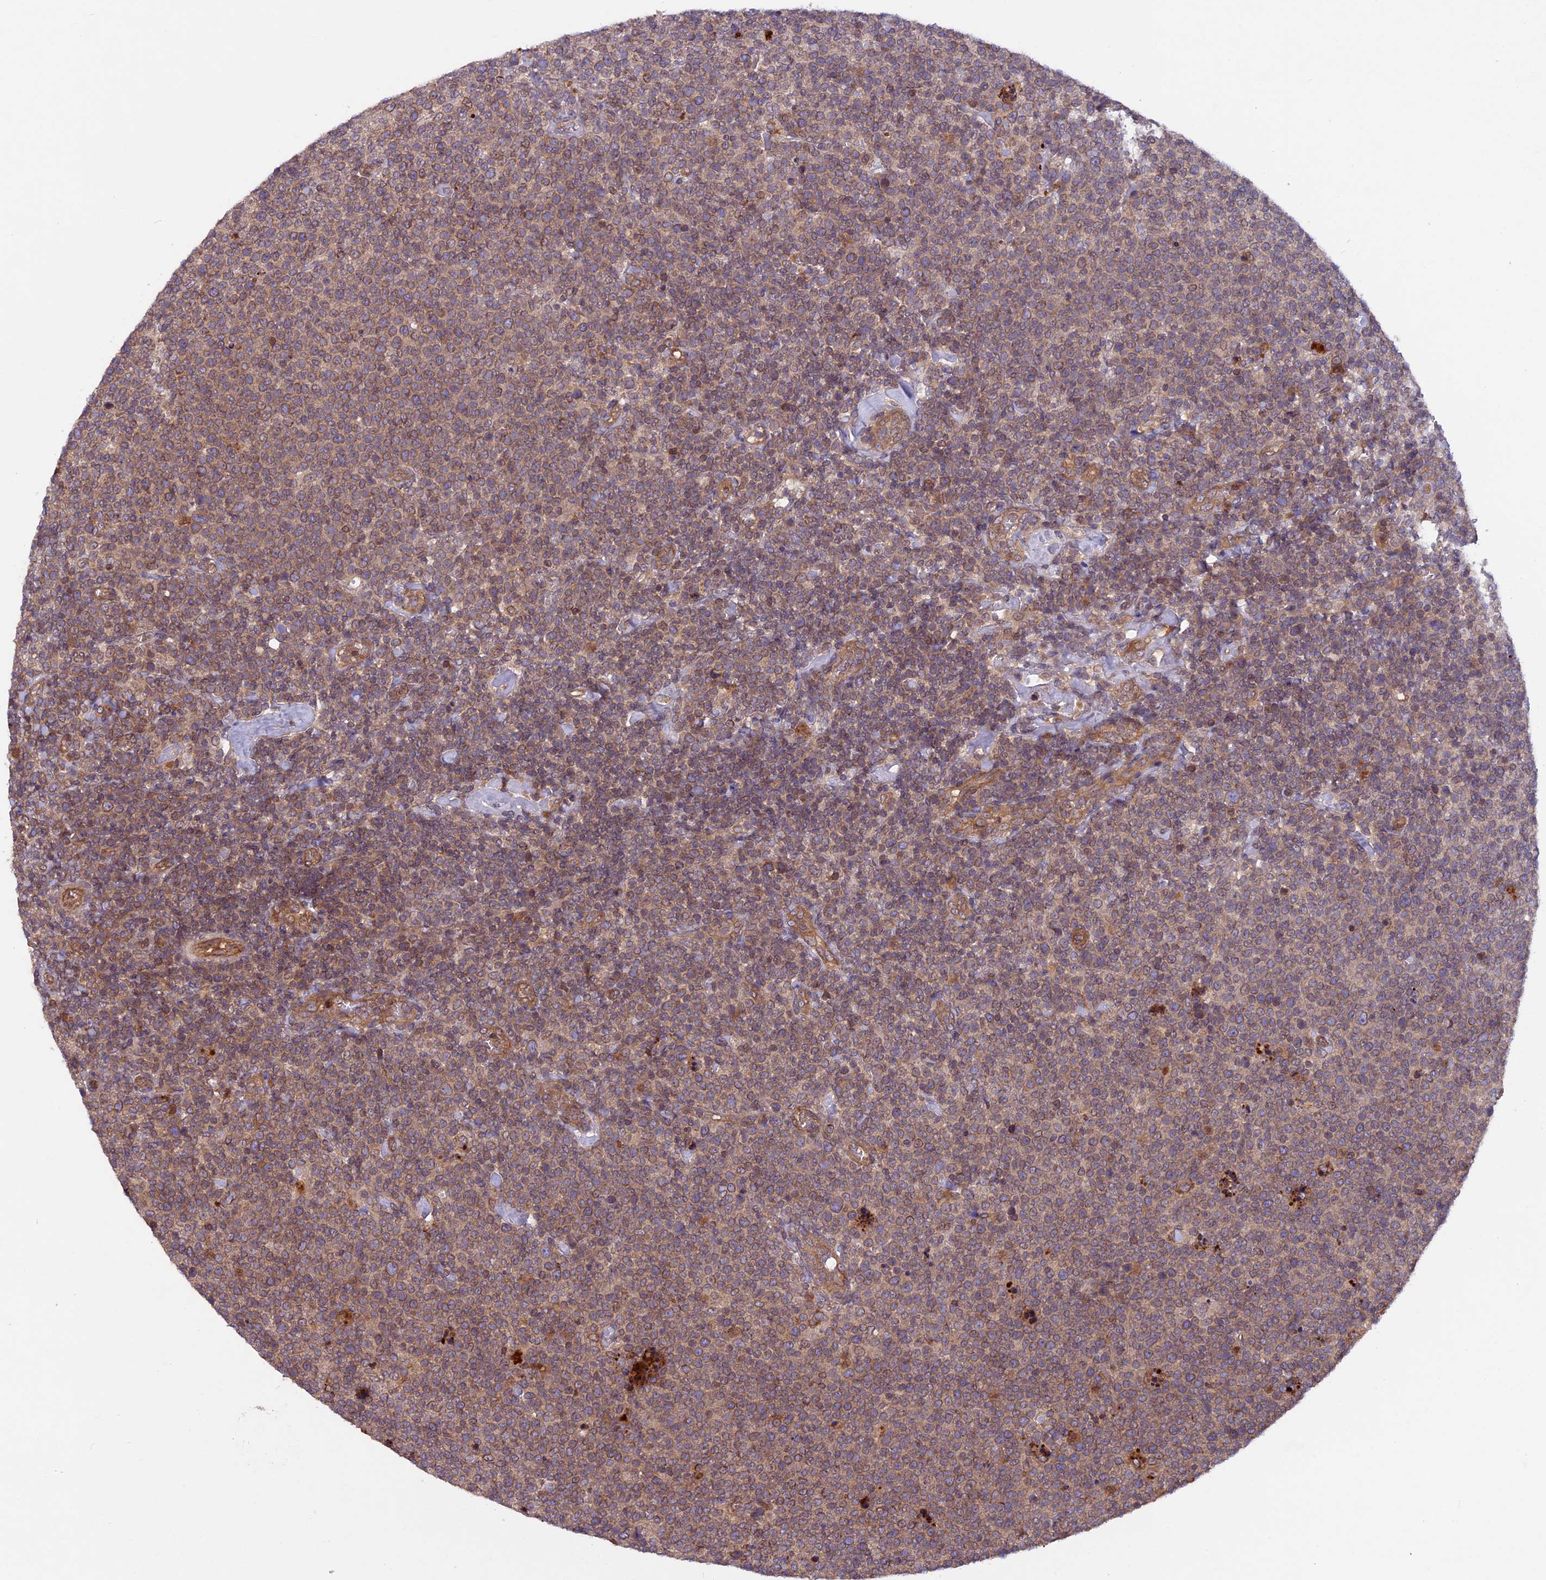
{"staining": {"intensity": "moderate", "quantity": ">75%", "location": "cytoplasmic/membranous"}, "tissue": "lymphoma", "cell_type": "Tumor cells", "image_type": "cancer", "snomed": [{"axis": "morphology", "description": "Malignant lymphoma, non-Hodgkin's type, High grade"}, {"axis": "topography", "description": "Lymph node"}], "caption": "A micrograph showing moderate cytoplasmic/membranous staining in approximately >75% of tumor cells in high-grade malignant lymphoma, non-Hodgkin's type, as visualized by brown immunohistochemical staining.", "gene": "CCDC125", "patient": {"sex": "male", "age": 61}}